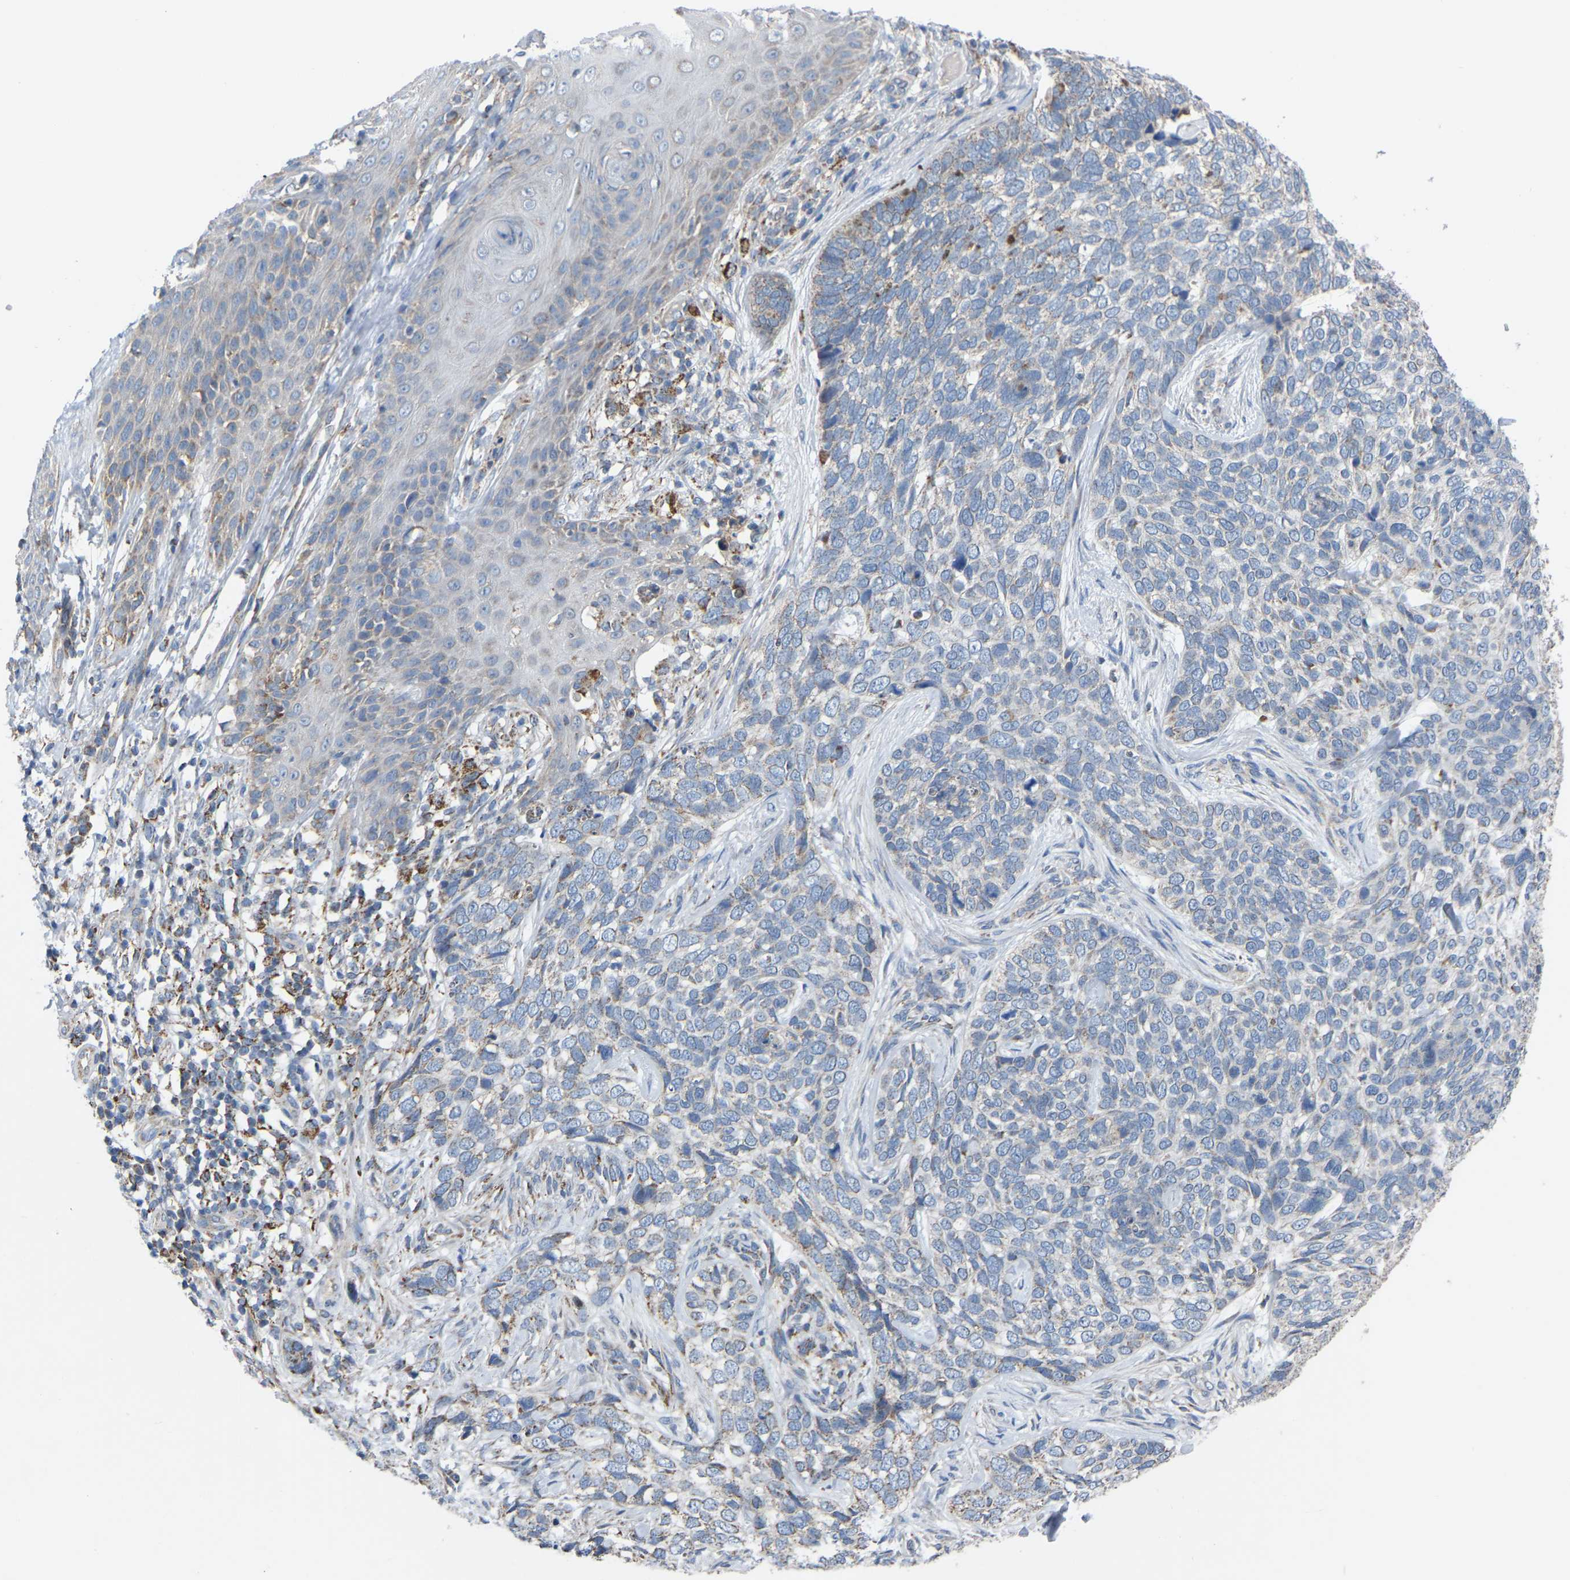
{"staining": {"intensity": "negative", "quantity": "none", "location": "none"}, "tissue": "skin cancer", "cell_type": "Tumor cells", "image_type": "cancer", "snomed": [{"axis": "morphology", "description": "Basal cell carcinoma"}, {"axis": "topography", "description": "Skin"}], "caption": "A histopathology image of skin cancer stained for a protein shows no brown staining in tumor cells. (IHC, brightfield microscopy, high magnification).", "gene": "BCL10", "patient": {"sex": "female", "age": 64}}